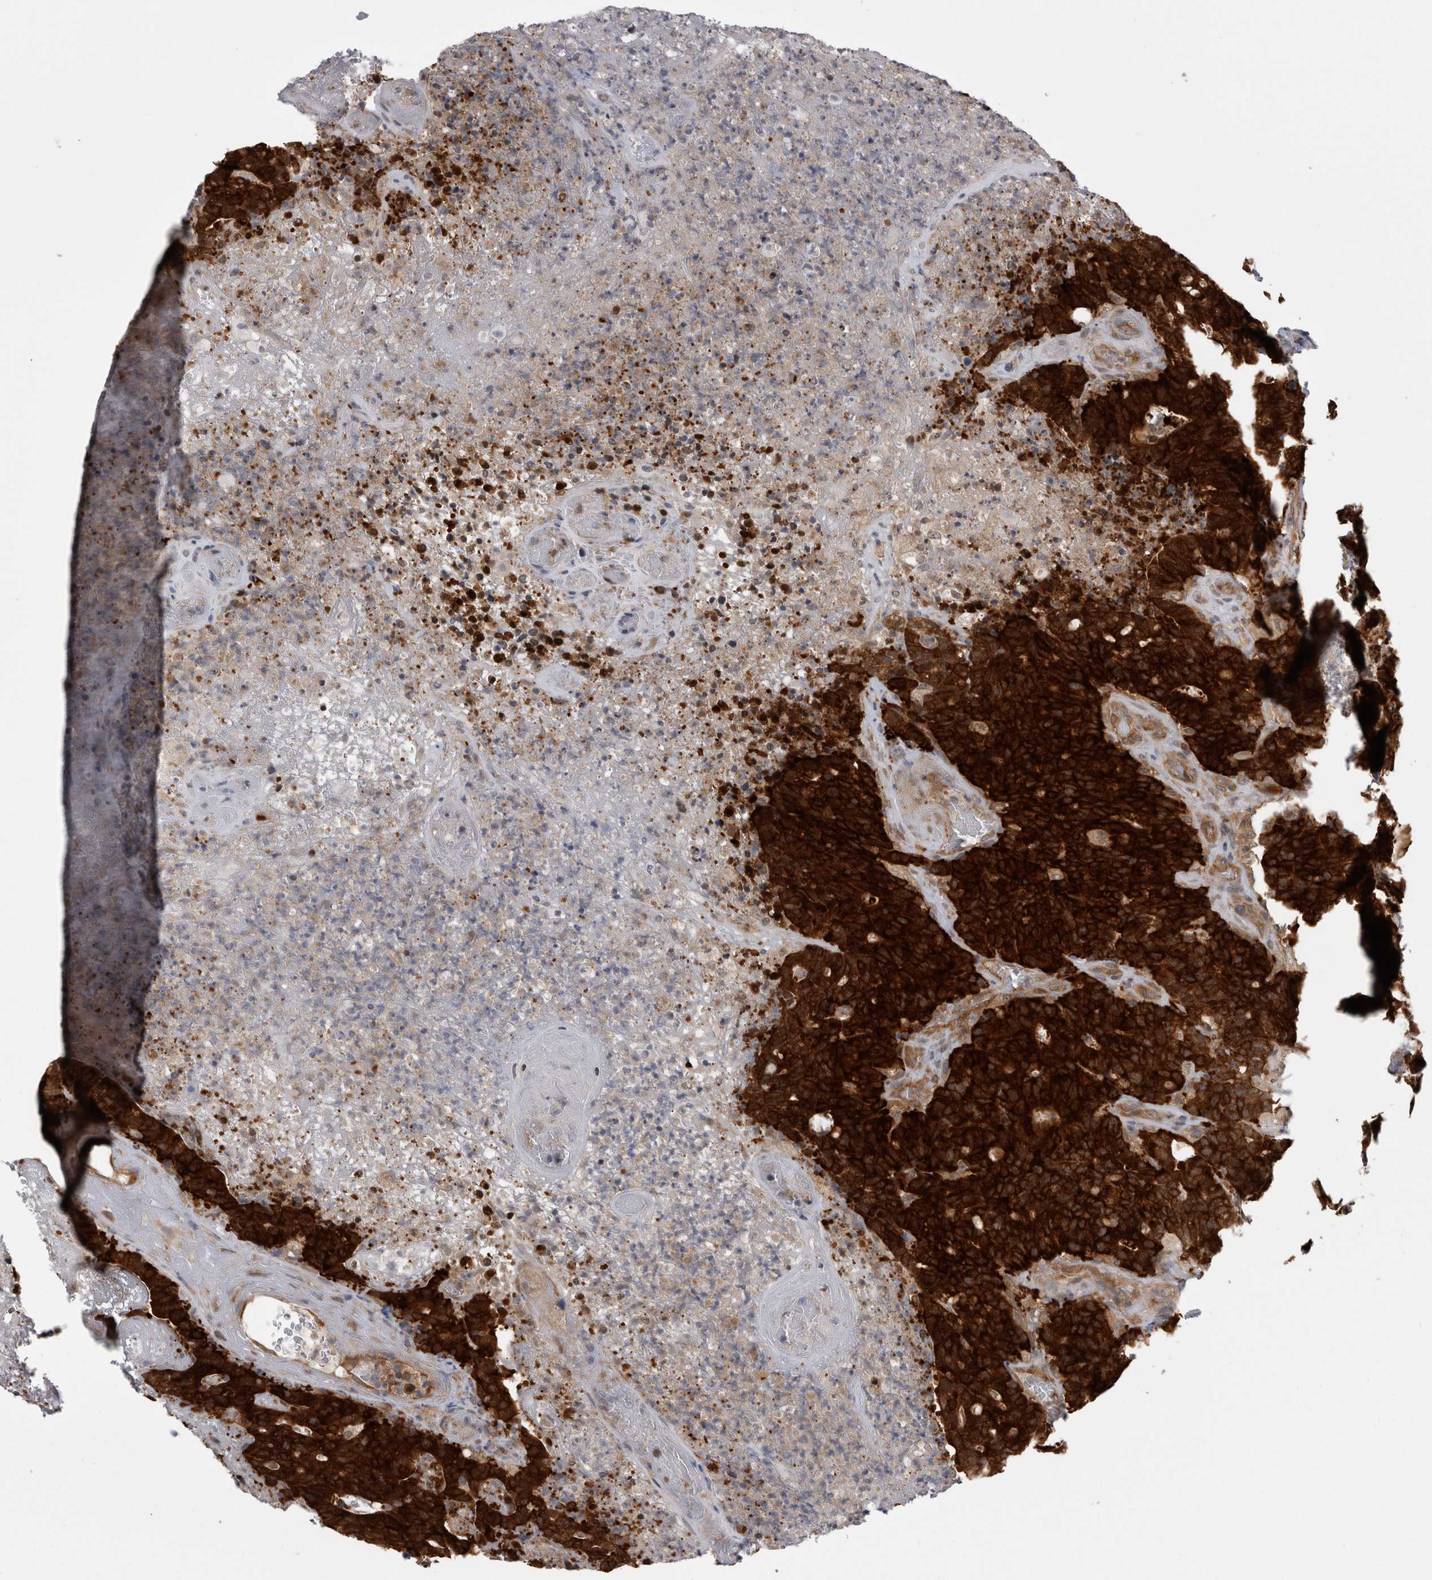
{"staining": {"intensity": "strong", "quantity": ">75%", "location": "cytoplasmic/membranous"}, "tissue": "colorectal cancer", "cell_type": "Tumor cells", "image_type": "cancer", "snomed": [{"axis": "morphology", "description": "Normal tissue, NOS"}, {"axis": "morphology", "description": "Adenocarcinoma, NOS"}, {"axis": "topography", "description": "Colon"}], "caption": "Colorectal adenocarcinoma stained for a protein demonstrates strong cytoplasmic/membranous positivity in tumor cells.", "gene": "CACYBP", "patient": {"sex": "female", "age": 75}}